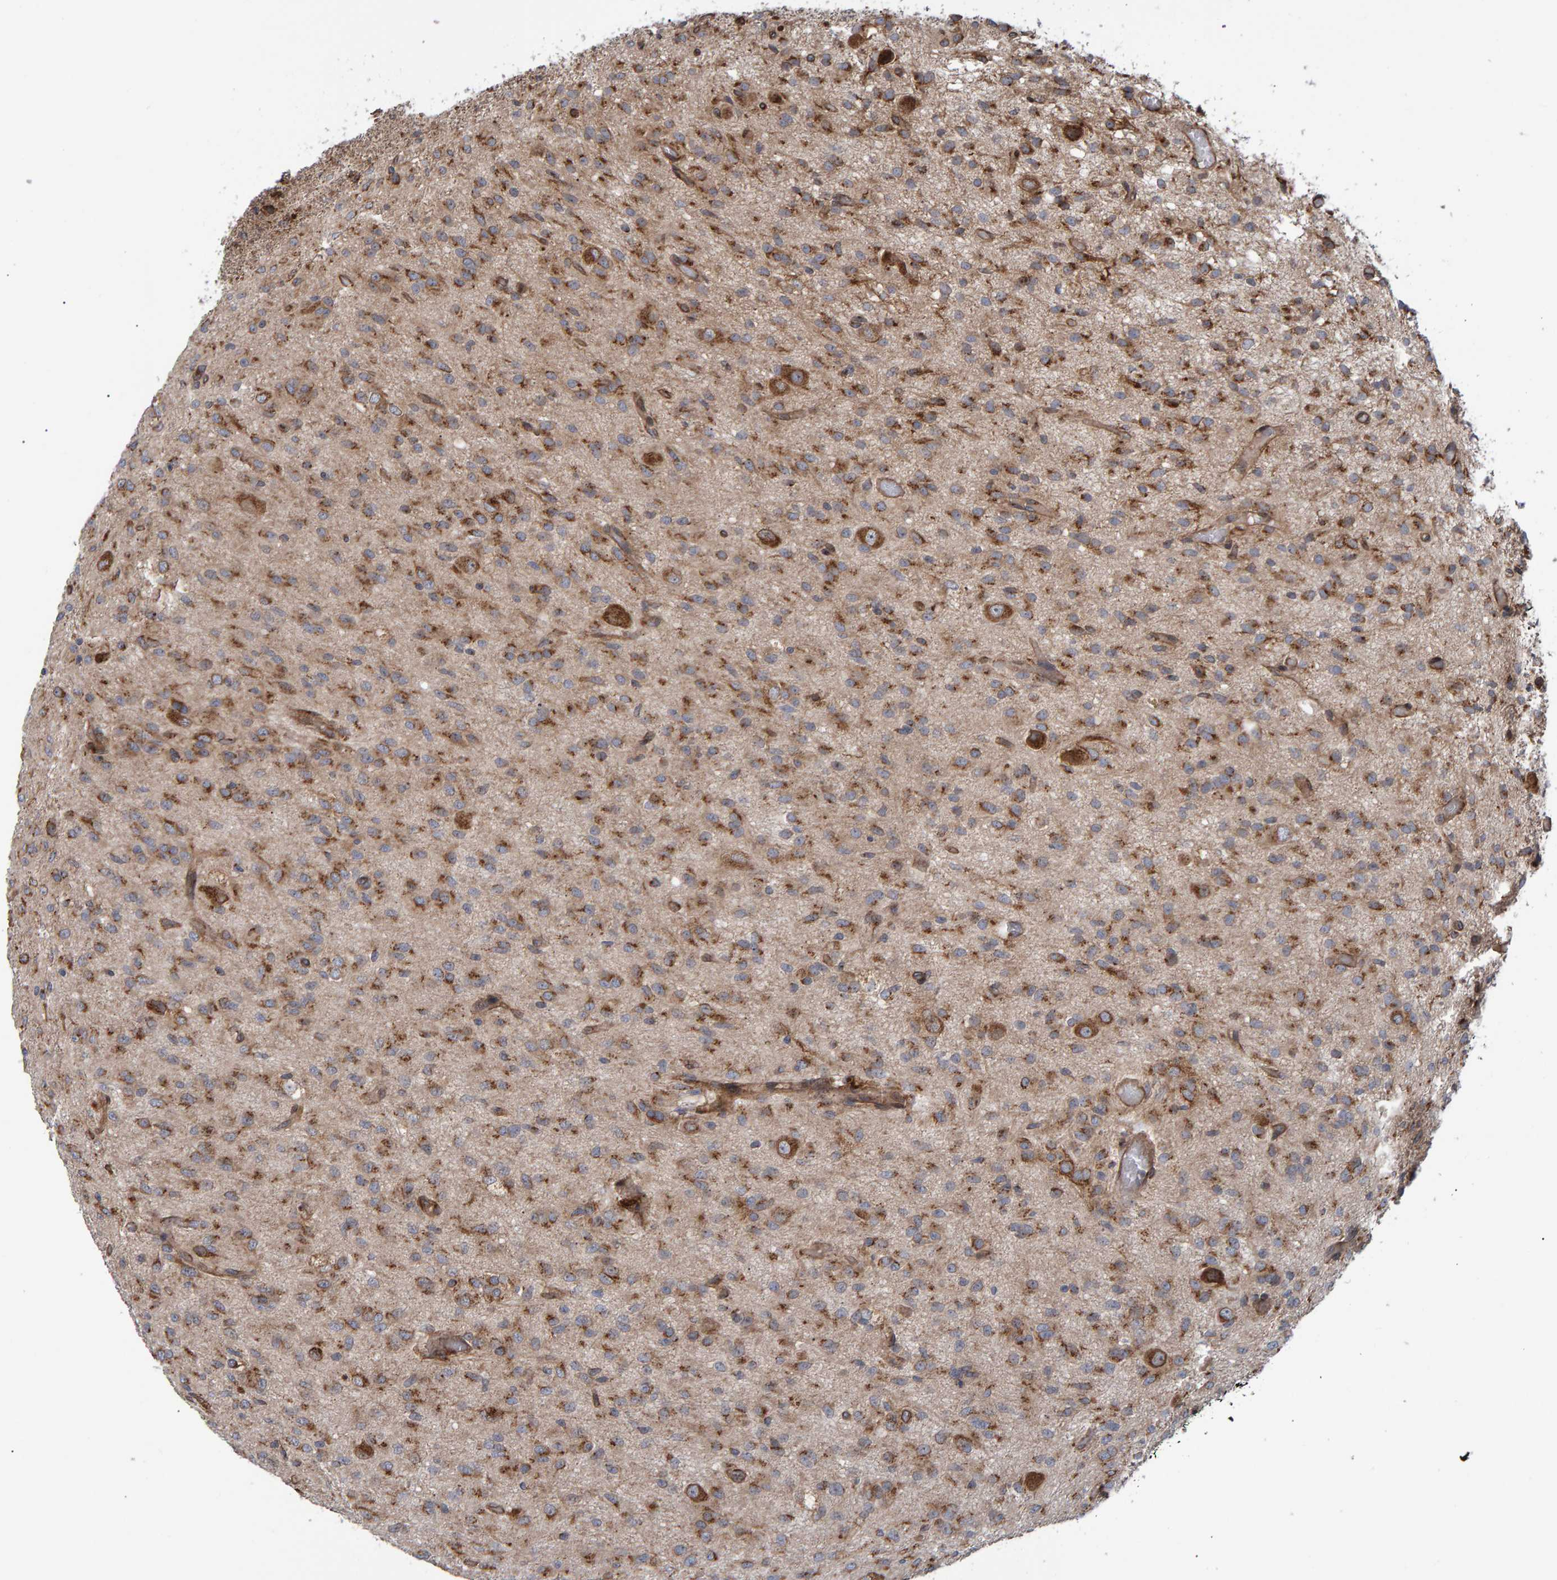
{"staining": {"intensity": "moderate", "quantity": ">75%", "location": "cytoplasmic/membranous"}, "tissue": "glioma", "cell_type": "Tumor cells", "image_type": "cancer", "snomed": [{"axis": "morphology", "description": "Glioma, malignant, High grade"}, {"axis": "topography", "description": "Brain"}], "caption": "A high-resolution histopathology image shows immunohistochemistry staining of high-grade glioma (malignant), which exhibits moderate cytoplasmic/membranous expression in about >75% of tumor cells.", "gene": "FAM117A", "patient": {"sex": "female", "age": 59}}